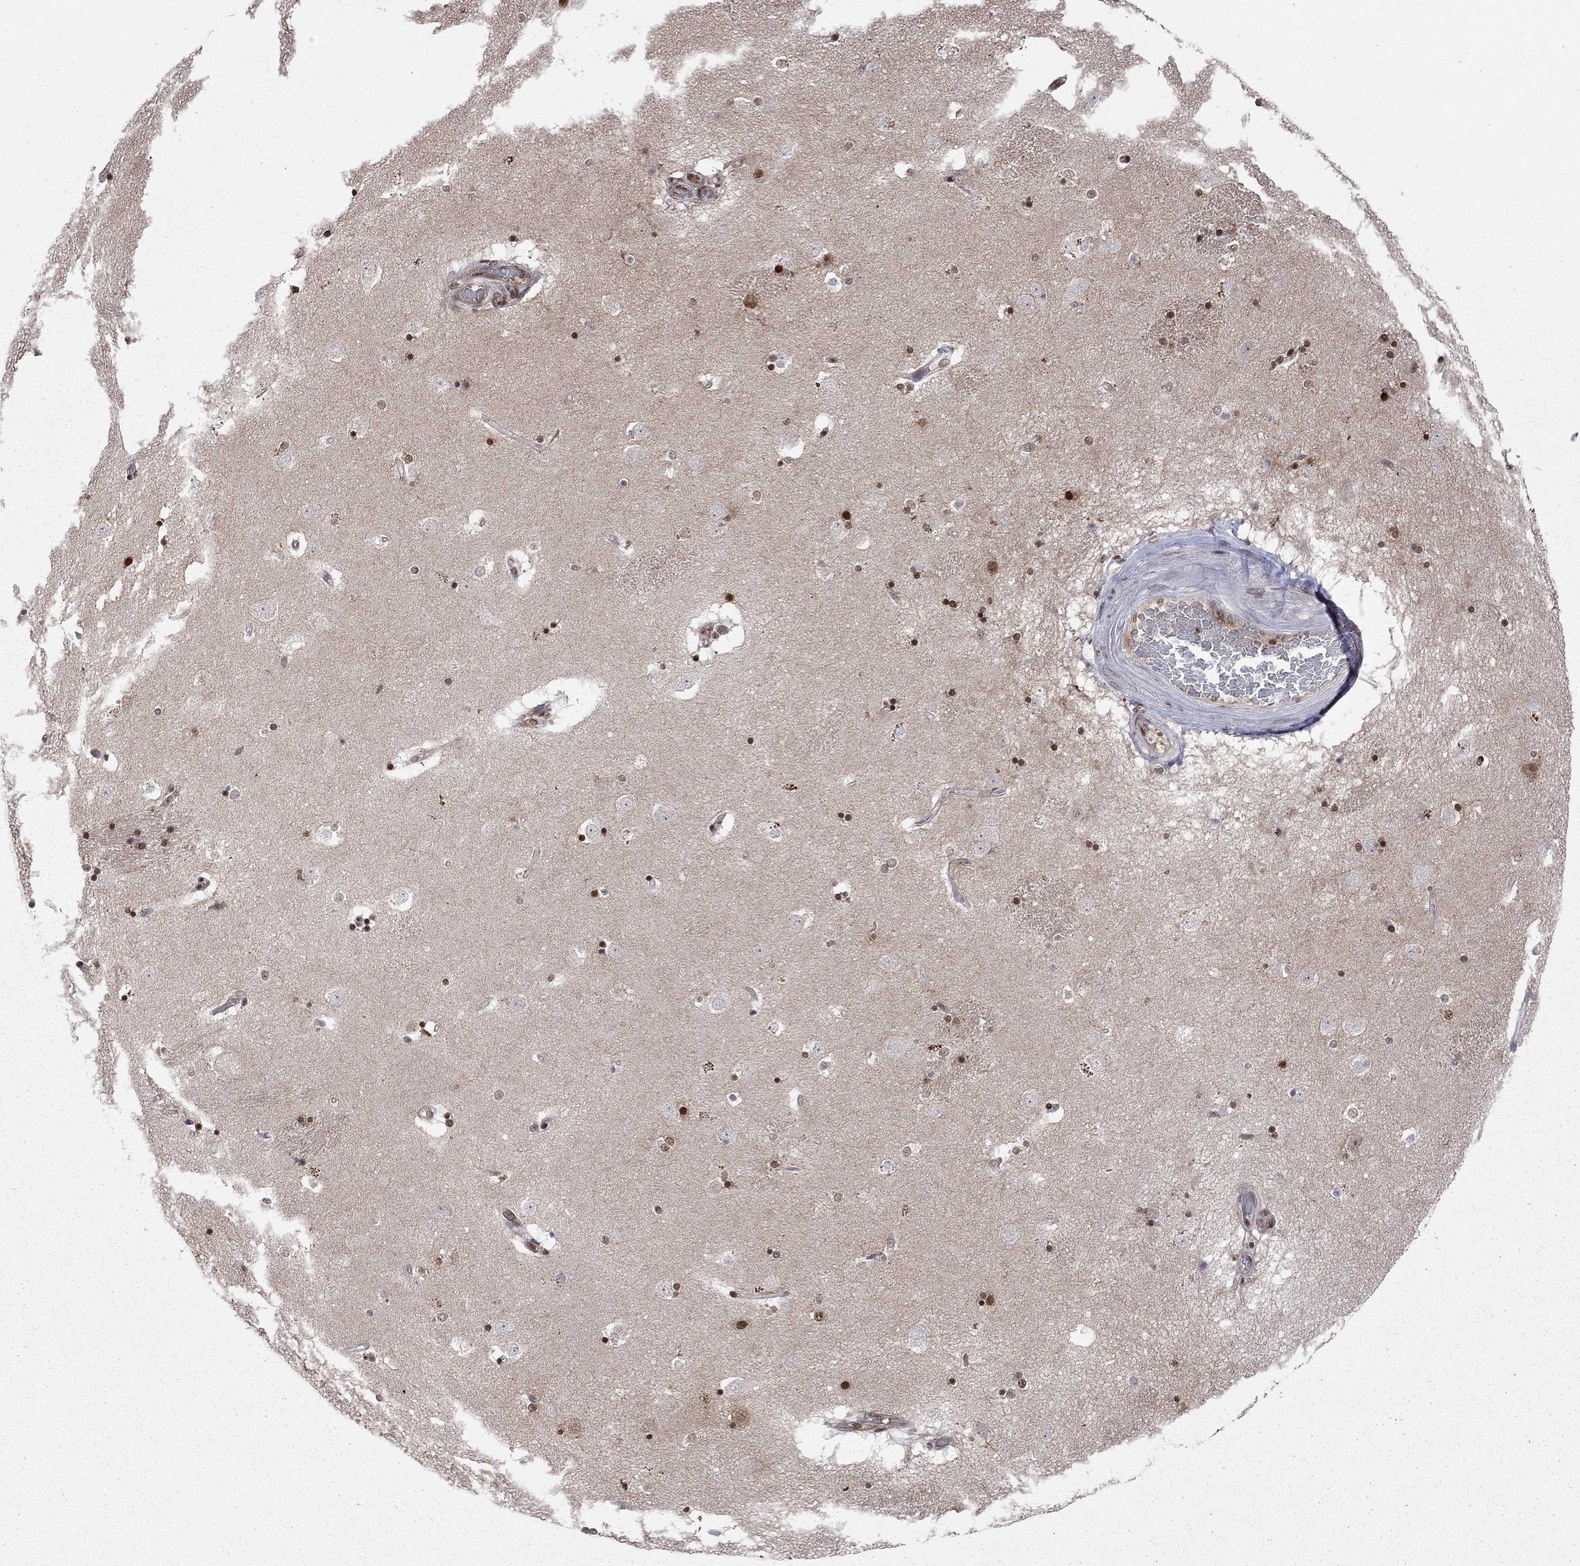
{"staining": {"intensity": "strong", "quantity": "25%-75%", "location": "nuclear"}, "tissue": "caudate", "cell_type": "Glial cells", "image_type": "normal", "snomed": [{"axis": "morphology", "description": "Normal tissue, NOS"}, {"axis": "topography", "description": "Lateral ventricle wall"}], "caption": "Glial cells reveal high levels of strong nuclear expression in about 25%-75% of cells in unremarkable caudate.", "gene": "SAP30L", "patient": {"sex": "male", "age": 51}}